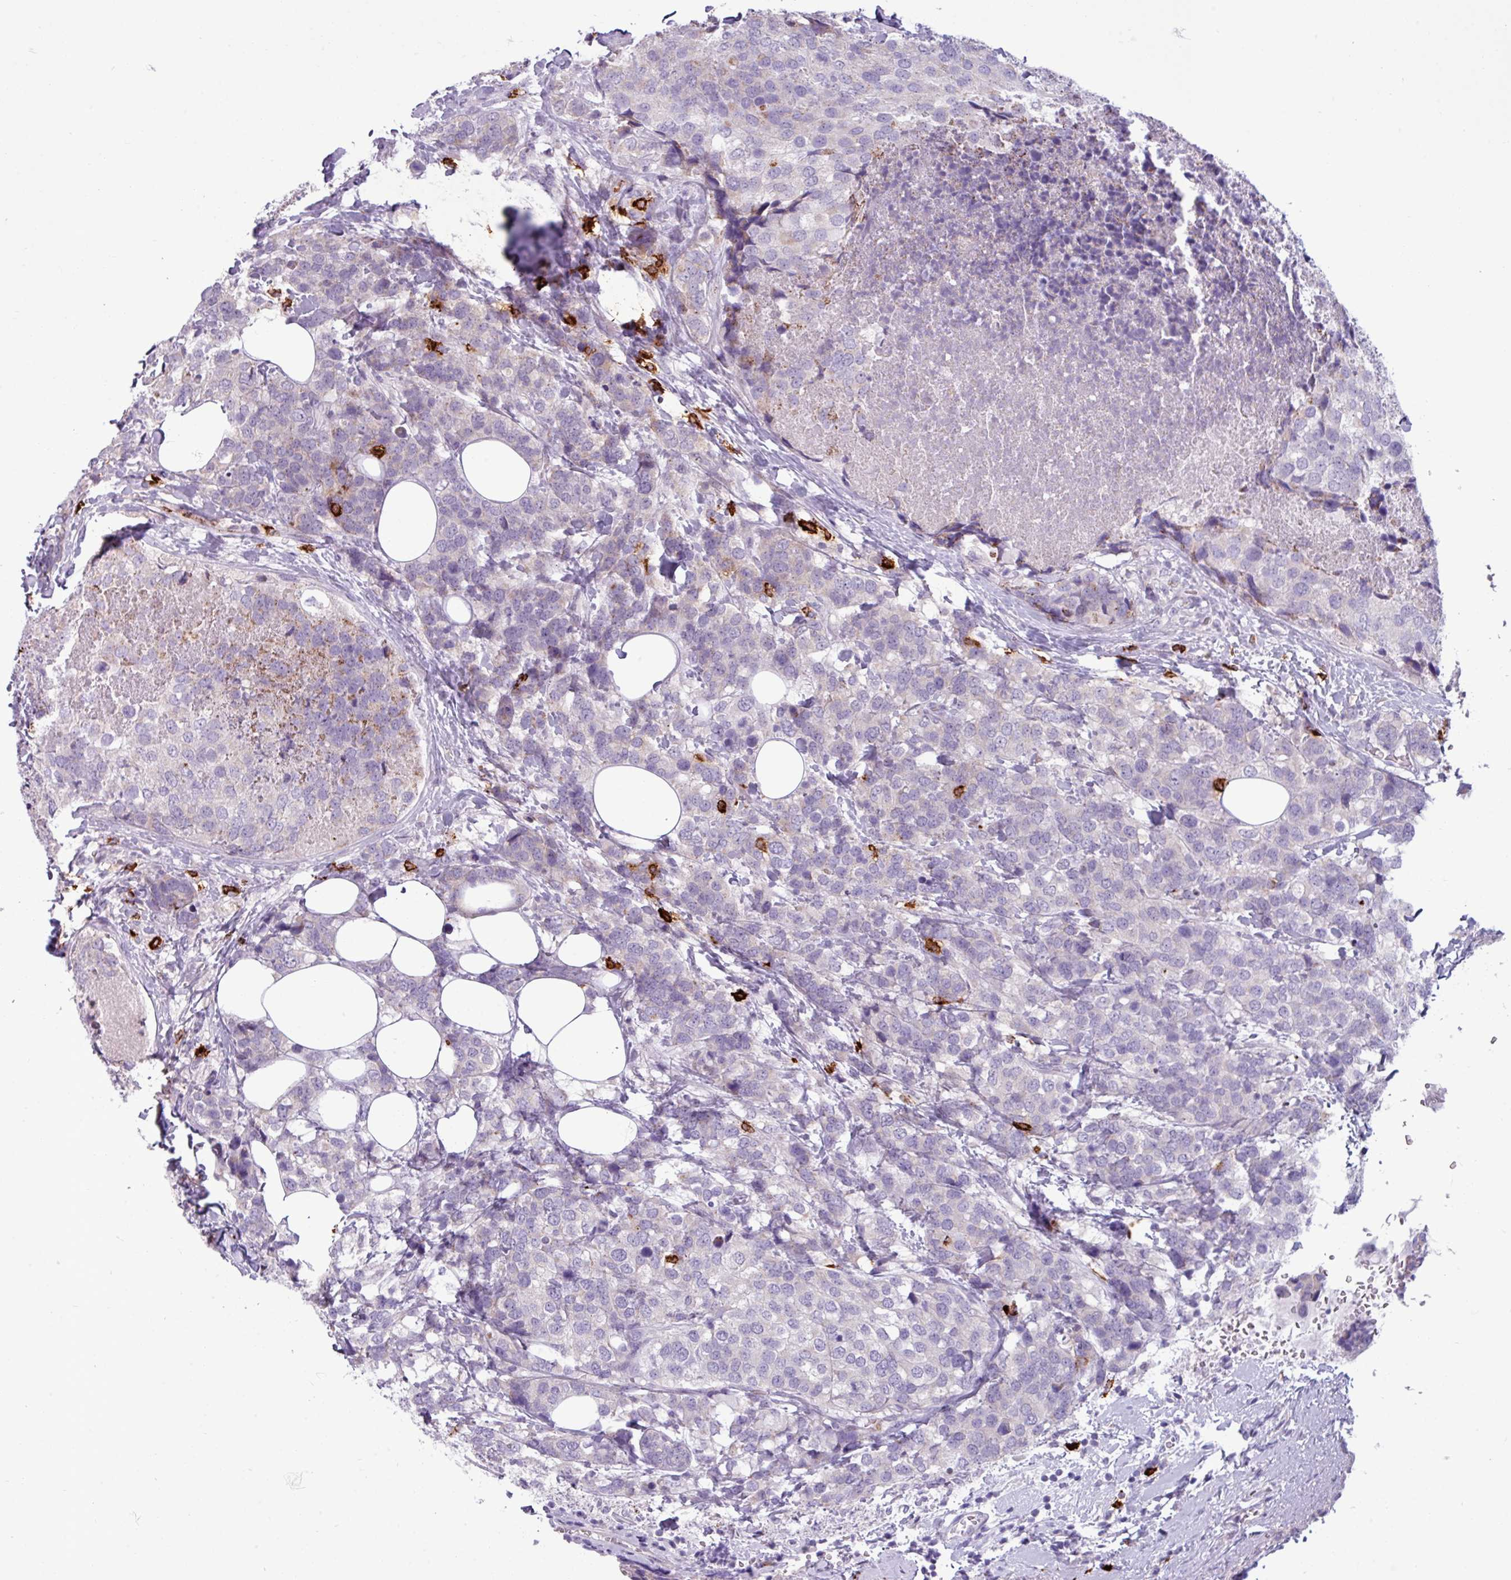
{"staining": {"intensity": "negative", "quantity": "none", "location": "none"}, "tissue": "breast cancer", "cell_type": "Tumor cells", "image_type": "cancer", "snomed": [{"axis": "morphology", "description": "Lobular carcinoma"}, {"axis": "topography", "description": "Breast"}], "caption": "Lobular carcinoma (breast) stained for a protein using IHC shows no expression tumor cells.", "gene": "TRIM39", "patient": {"sex": "female", "age": 59}}